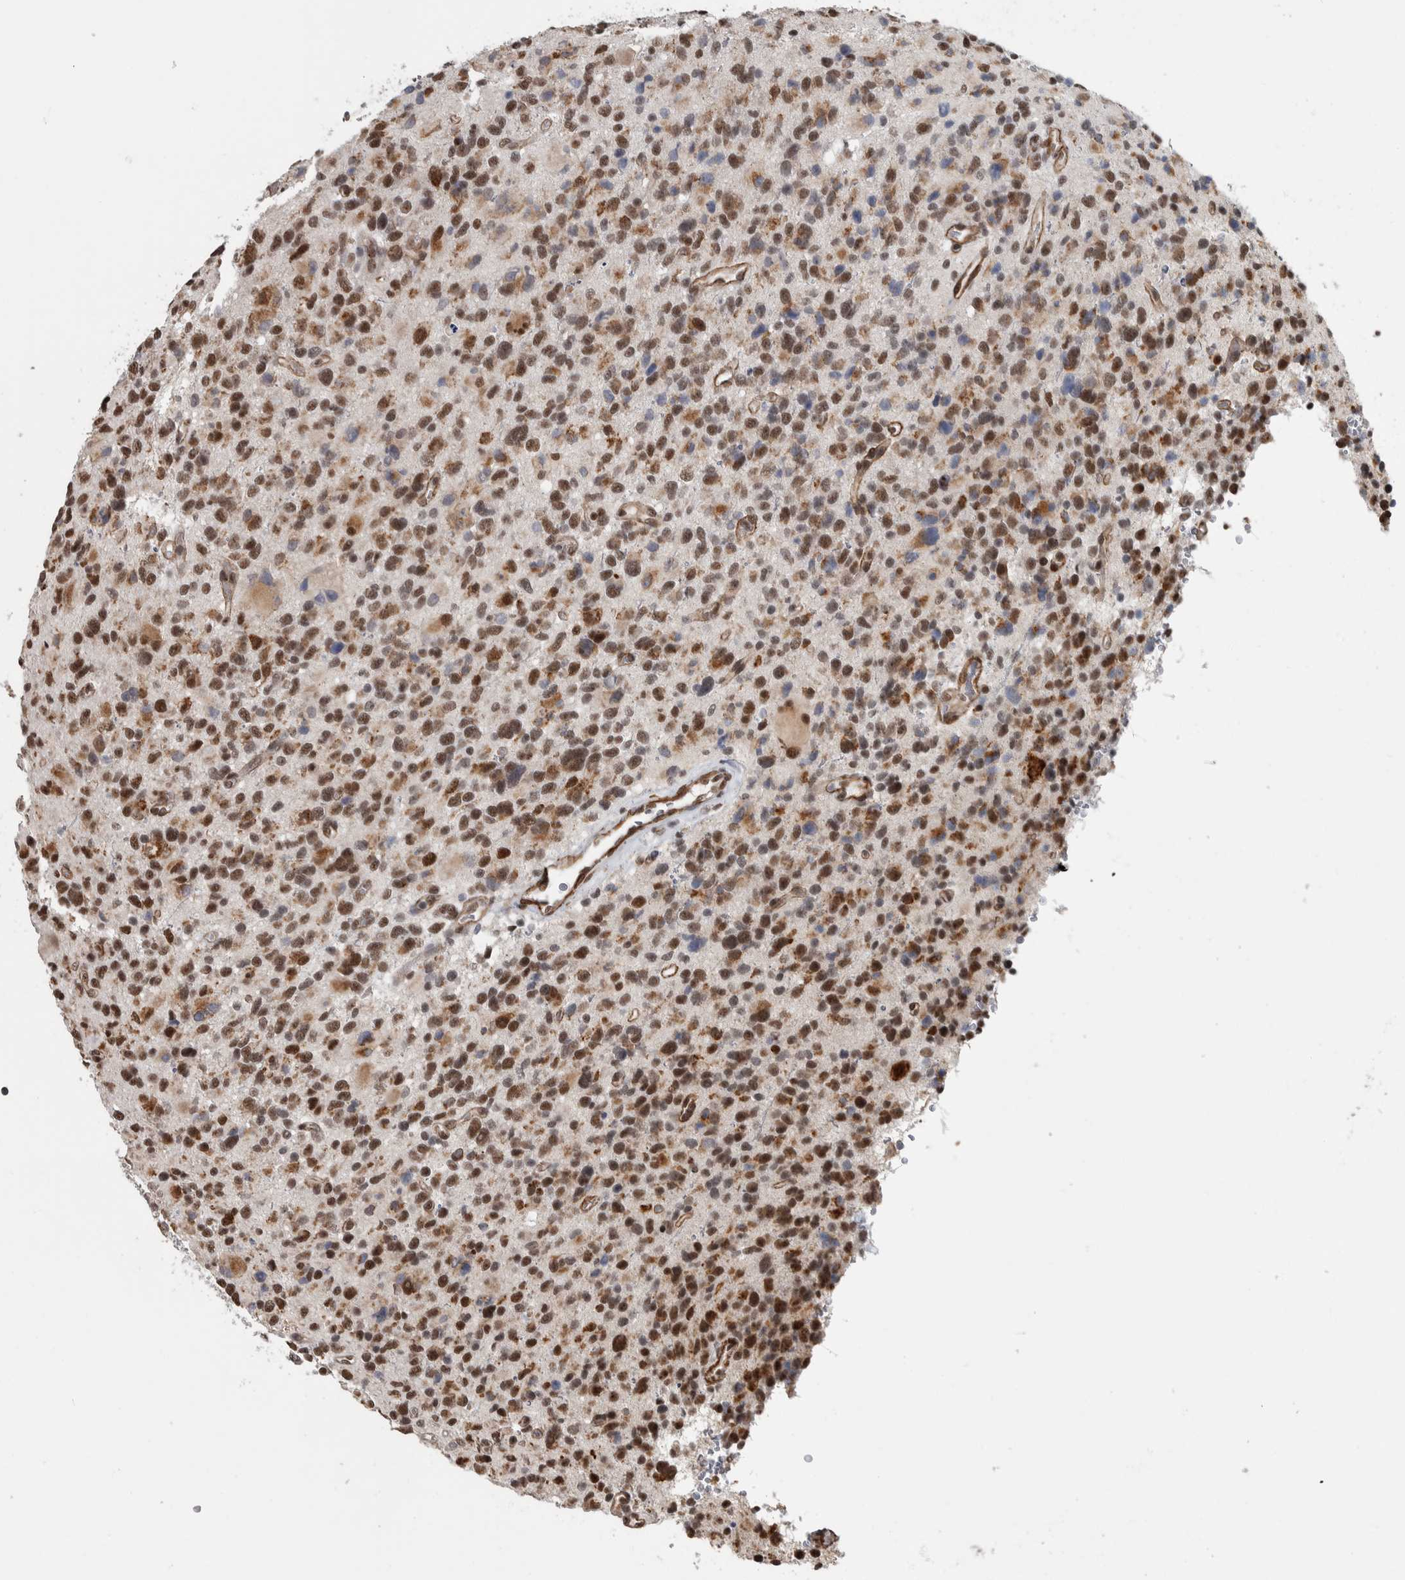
{"staining": {"intensity": "strong", "quantity": ">75%", "location": "nuclear"}, "tissue": "glioma", "cell_type": "Tumor cells", "image_type": "cancer", "snomed": [{"axis": "morphology", "description": "Glioma, malignant, High grade"}, {"axis": "topography", "description": "Brain"}], "caption": "Immunohistochemical staining of malignant high-grade glioma displays high levels of strong nuclear positivity in about >75% of tumor cells.", "gene": "DDX42", "patient": {"sex": "male", "age": 48}}